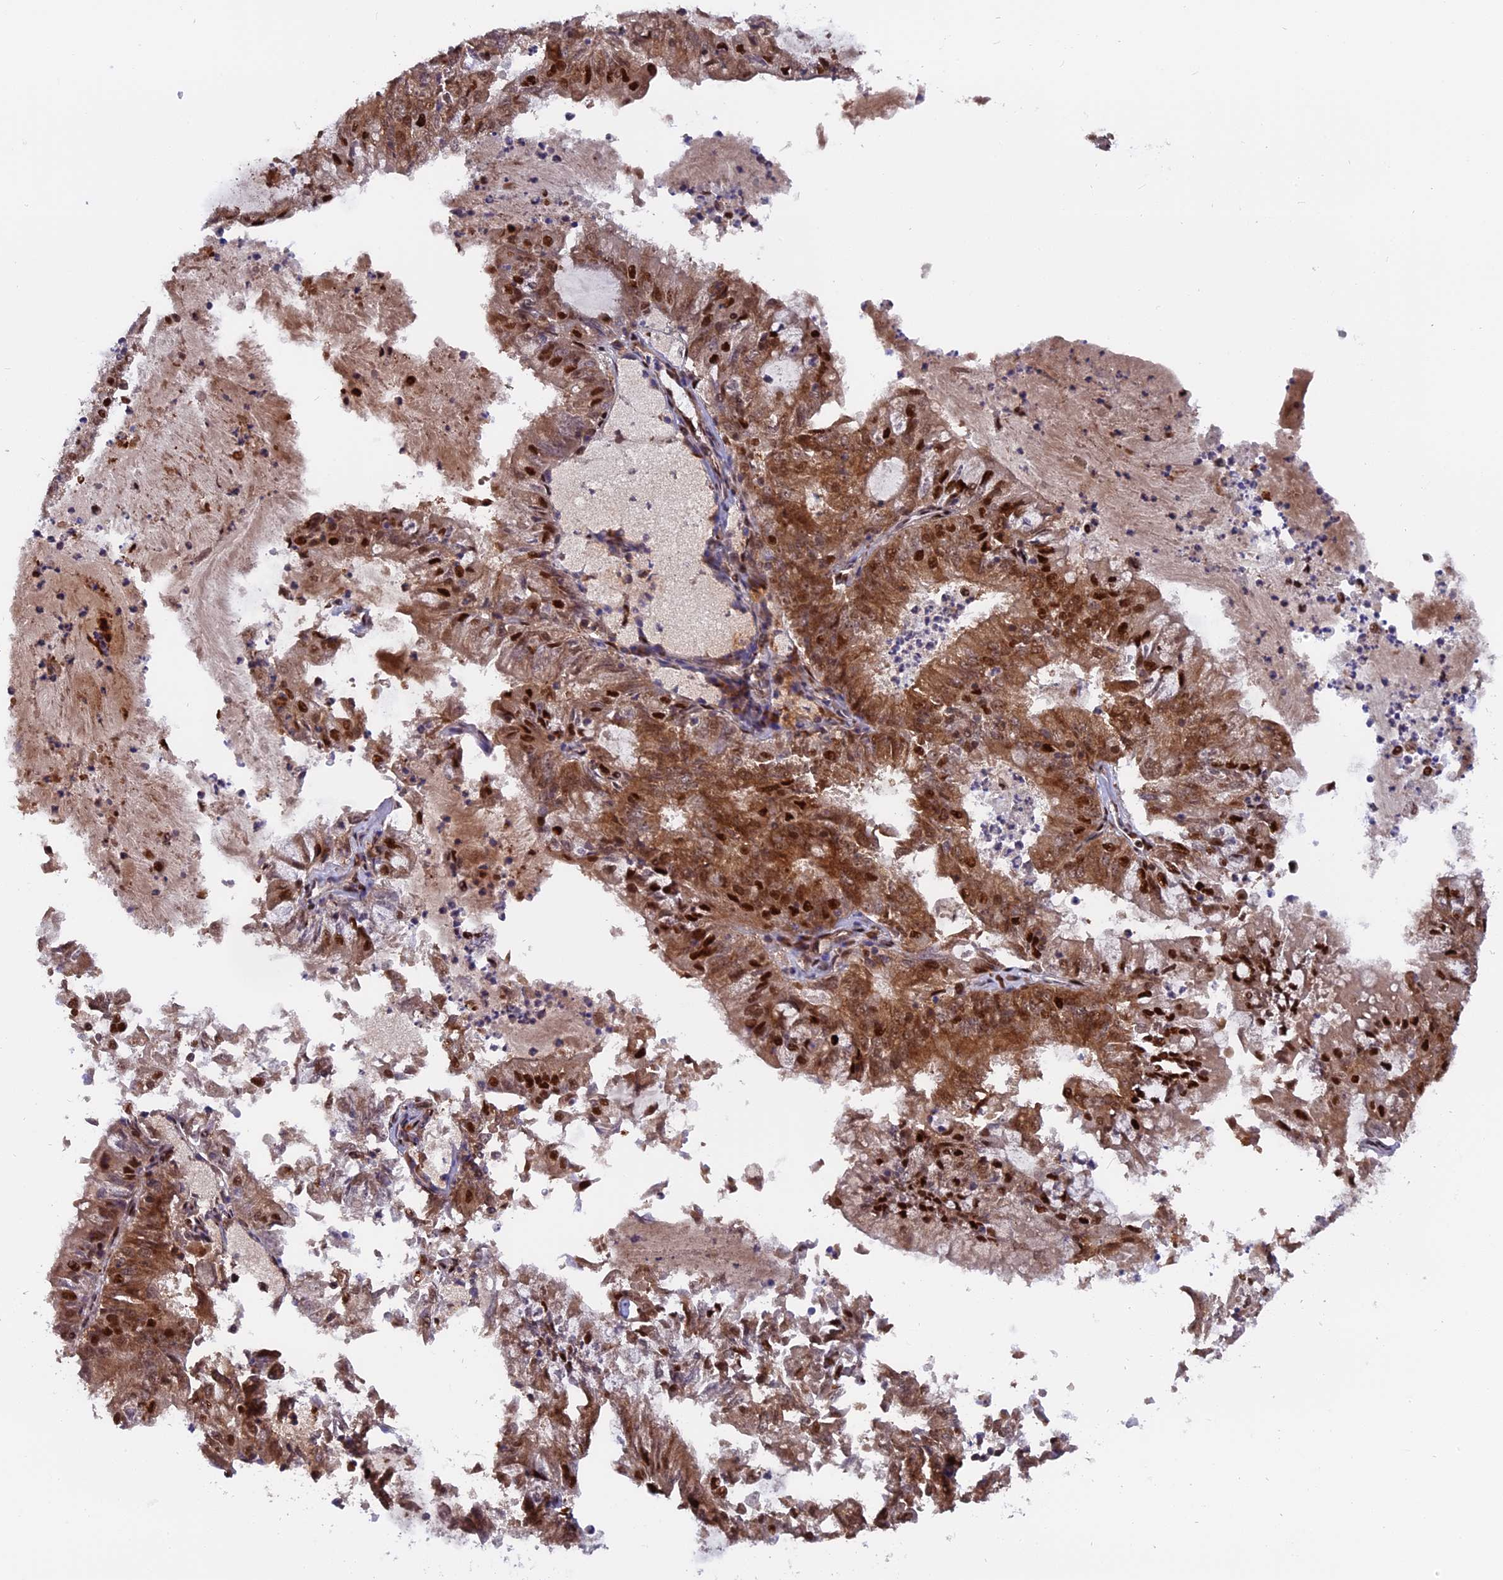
{"staining": {"intensity": "strong", "quantity": ">75%", "location": "cytoplasmic/membranous,nuclear"}, "tissue": "endometrial cancer", "cell_type": "Tumor cells", "image_type": "cancer", "snomed": [{"axis": "morphology", "description": "Adenocarcinoma, NOS"}, {"axis": "topography", "description": "Endometrium"}], "caption": "Endometrial adenocarcinoma tissue demonstrates strong cytoplasmic/membranous and nuclear staining in about >75% of tumor cells, visualized by immunohistochemistry. (DAB (3,3'-diaminobenzidine) IHC, brown staining for protein, blue staining for nuclei).", "gene": "RAMAC", "patient": {"sex": "female", "age": 57}}